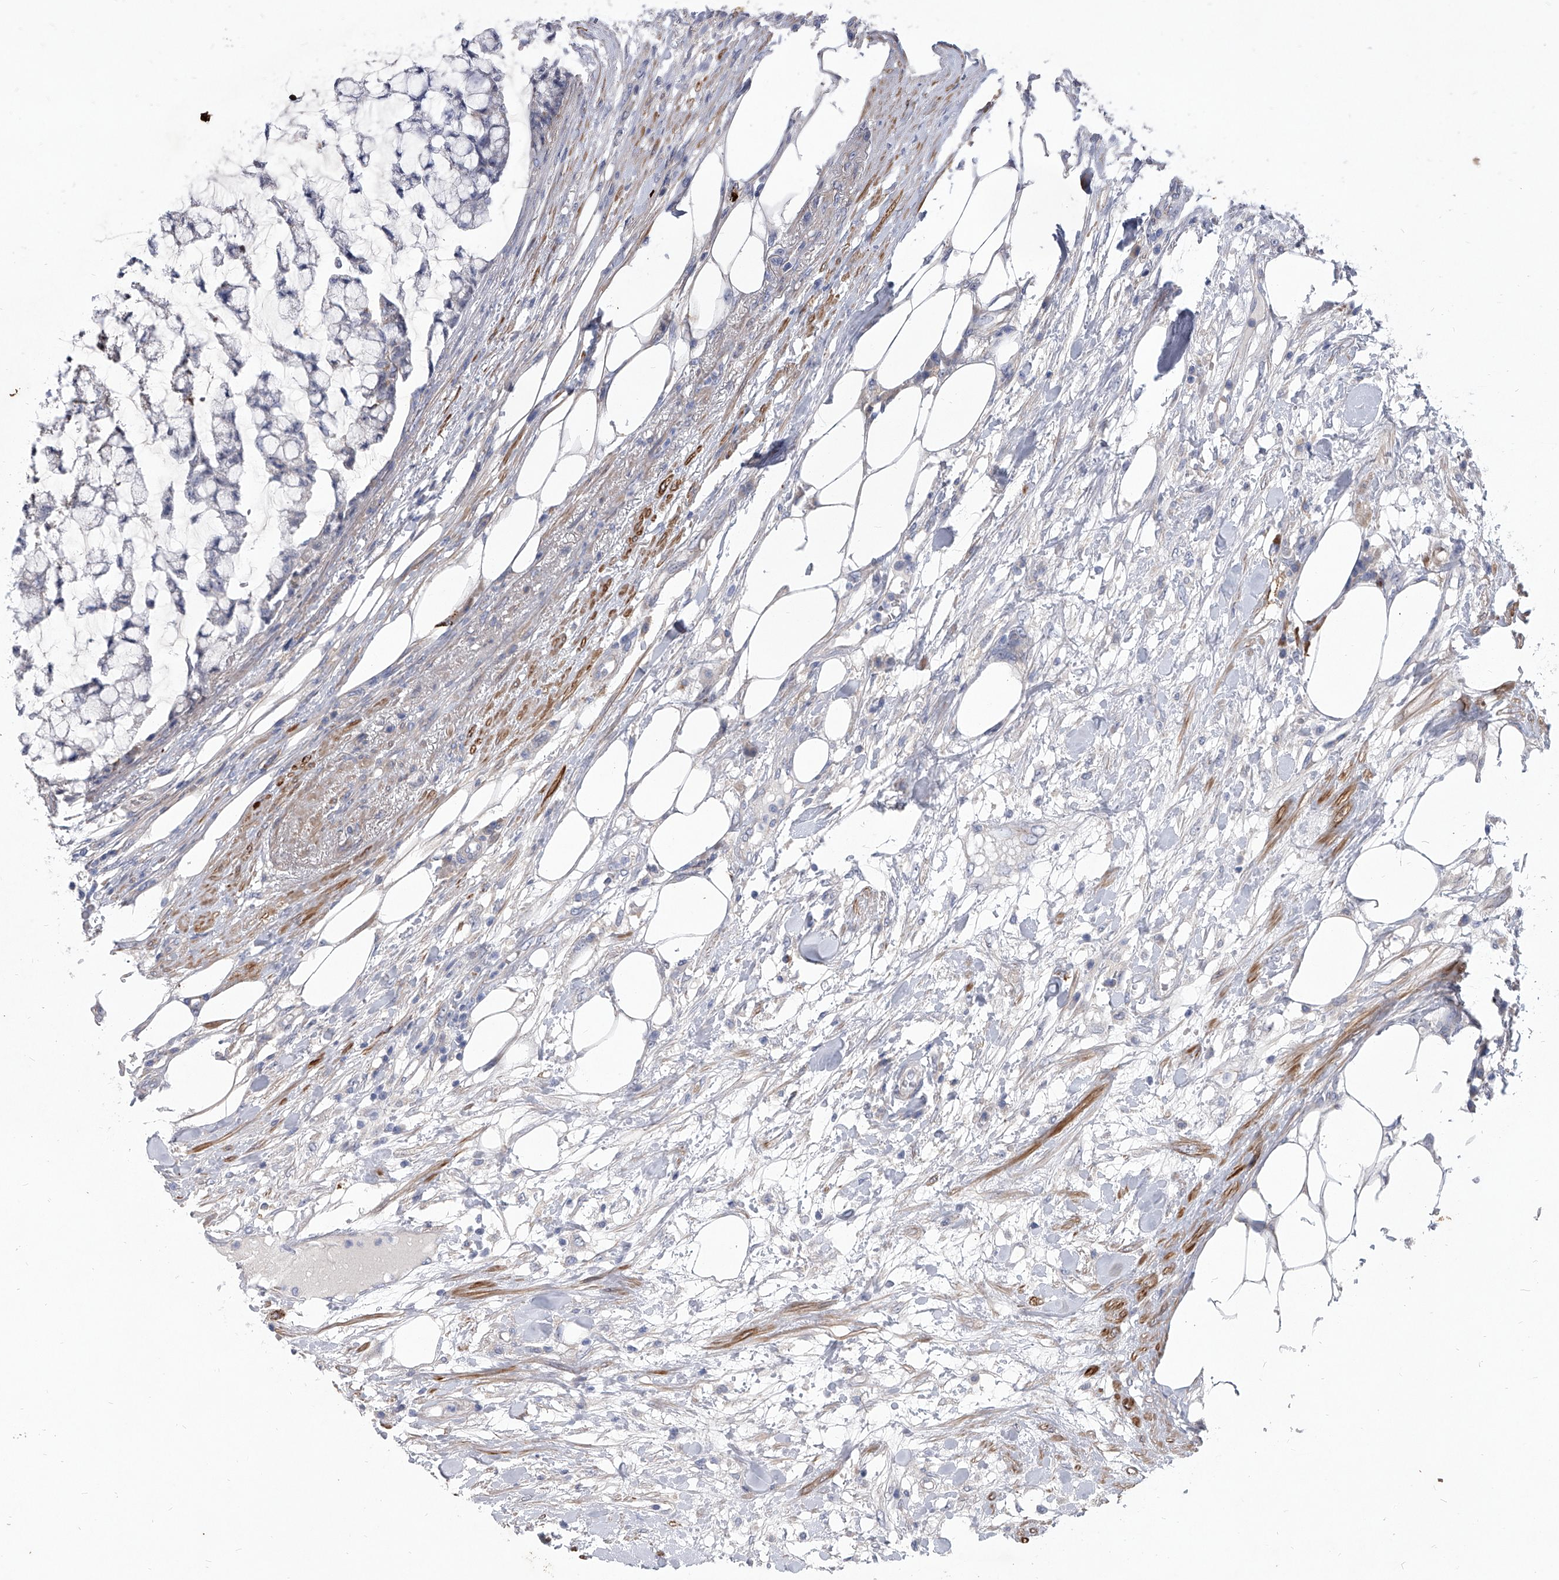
{"staining": {"intensity": "negative", "quantity": "none", "location": "none"}, "tissue": "colorectal cancer", "cell_type": "Tumor cells", "image_type": "cancer", "snomed": [{"axis": "morphology", "description": "Adenocarcinoma, NOS"}, {"axis": "topography", "description": "Colon"}], "caption": "There is no significant expression in tumor cells of colorectal cancer (adenocarcinoma). Nuclei are stained in blue.", "gene": "MINDY4", "patient": {"sex": "female", "age": 84}}